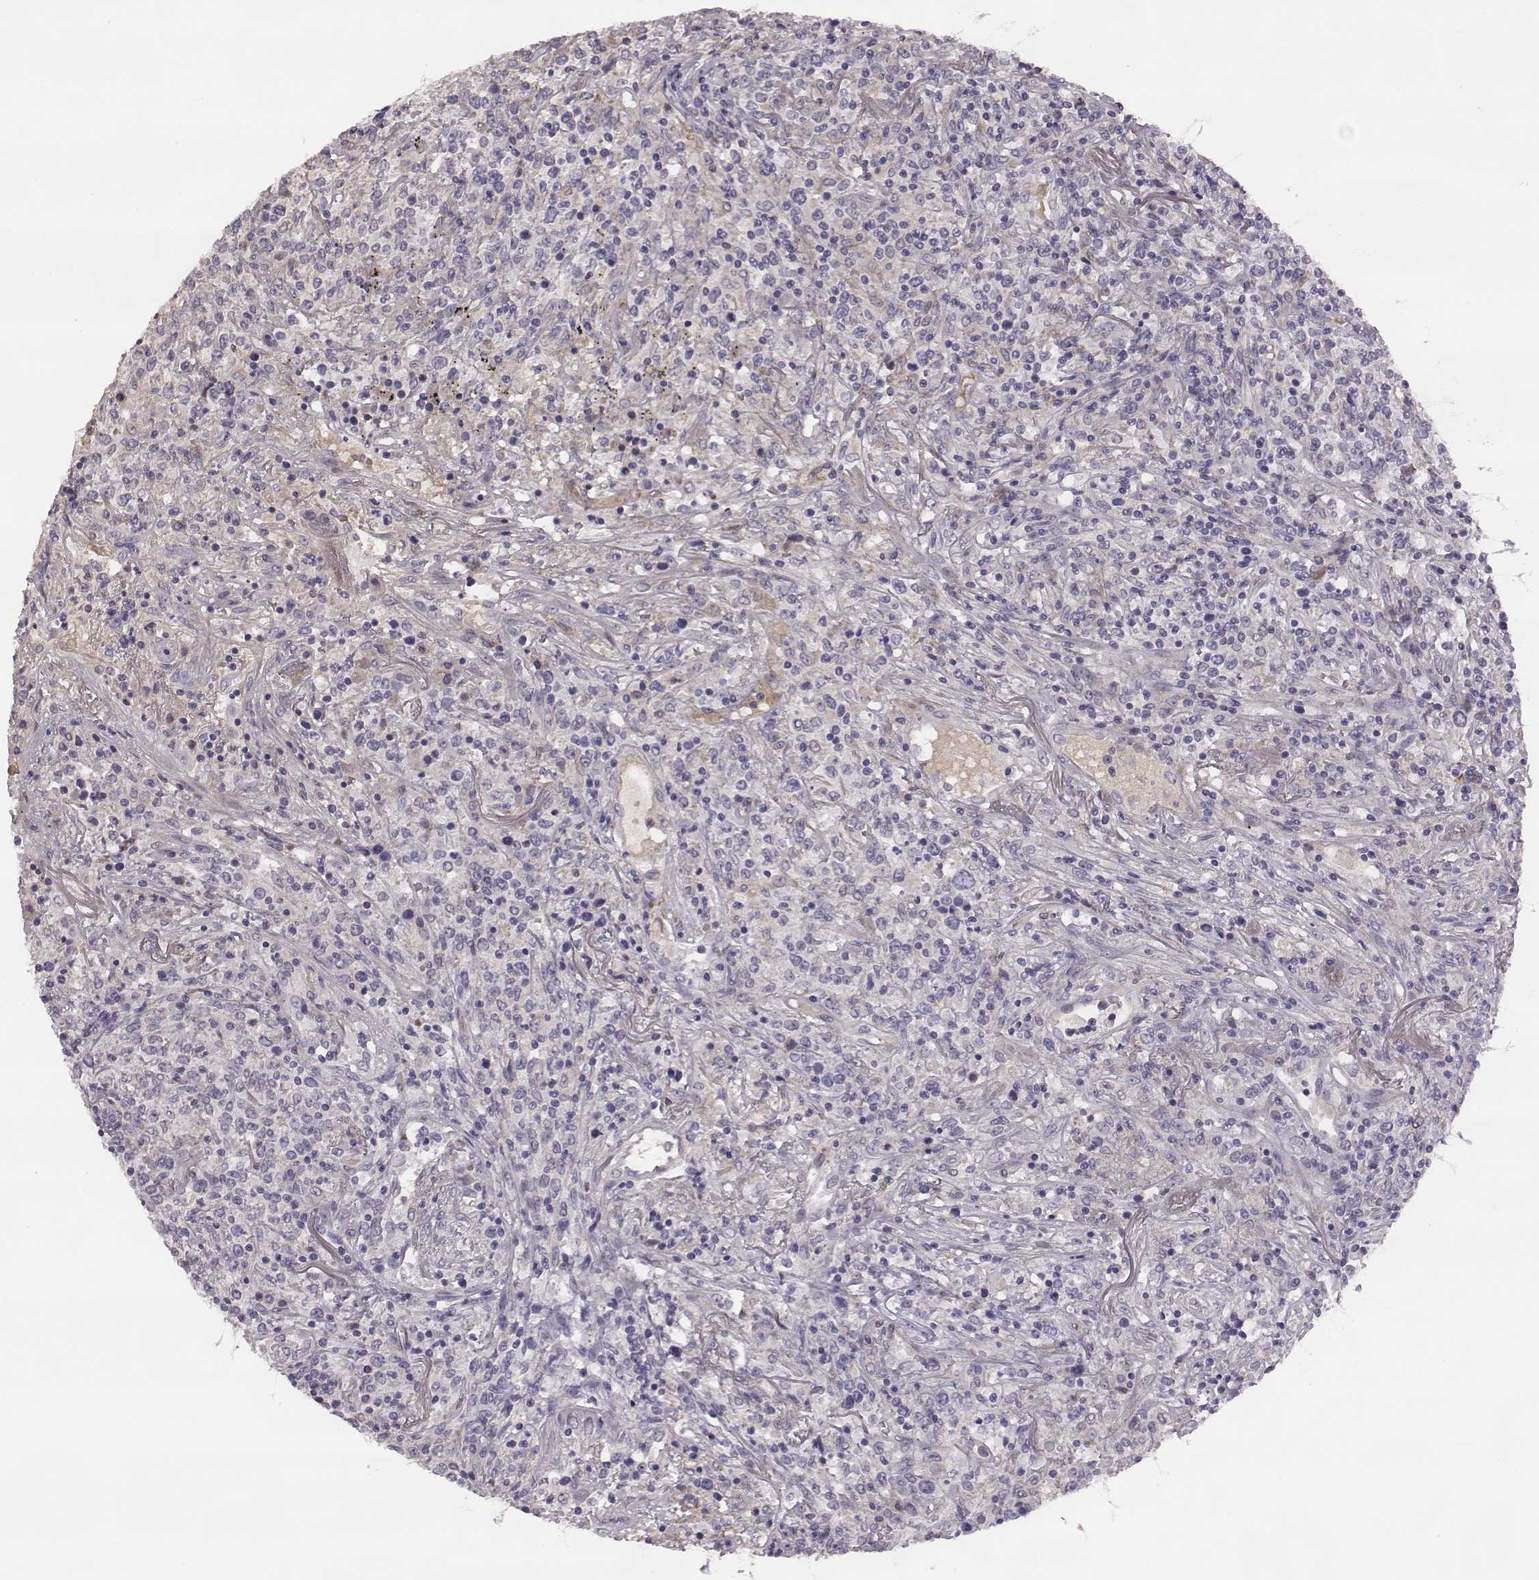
{"staining": {"intensity": "negative", "quantity": "none", "location": "none"}, "tissue": "lymphoma", "cell_type": "Tumor cells", "image_type": "cancer", "snomed": [{"axis": "morphology", "description": "Malignant lymphoma, non-Hodgkin's type, High grade"}, {"axis": "topography", "description": "Lung"}], "caption": "High magnification brightfield microscopy of high-grade malignant lymphoma, non-Hodgkin's type stained with DAB (brown) and counterstained with hematoxylin (blue): tumor cells show no significant positivity. (Brightfield microscopy of DAB (3,3'-diaminobenzidine) immunohistochemistry (IHC) at high magnification).", "gene": "KMO", "patient": {"sex": "male", "age": 79}}